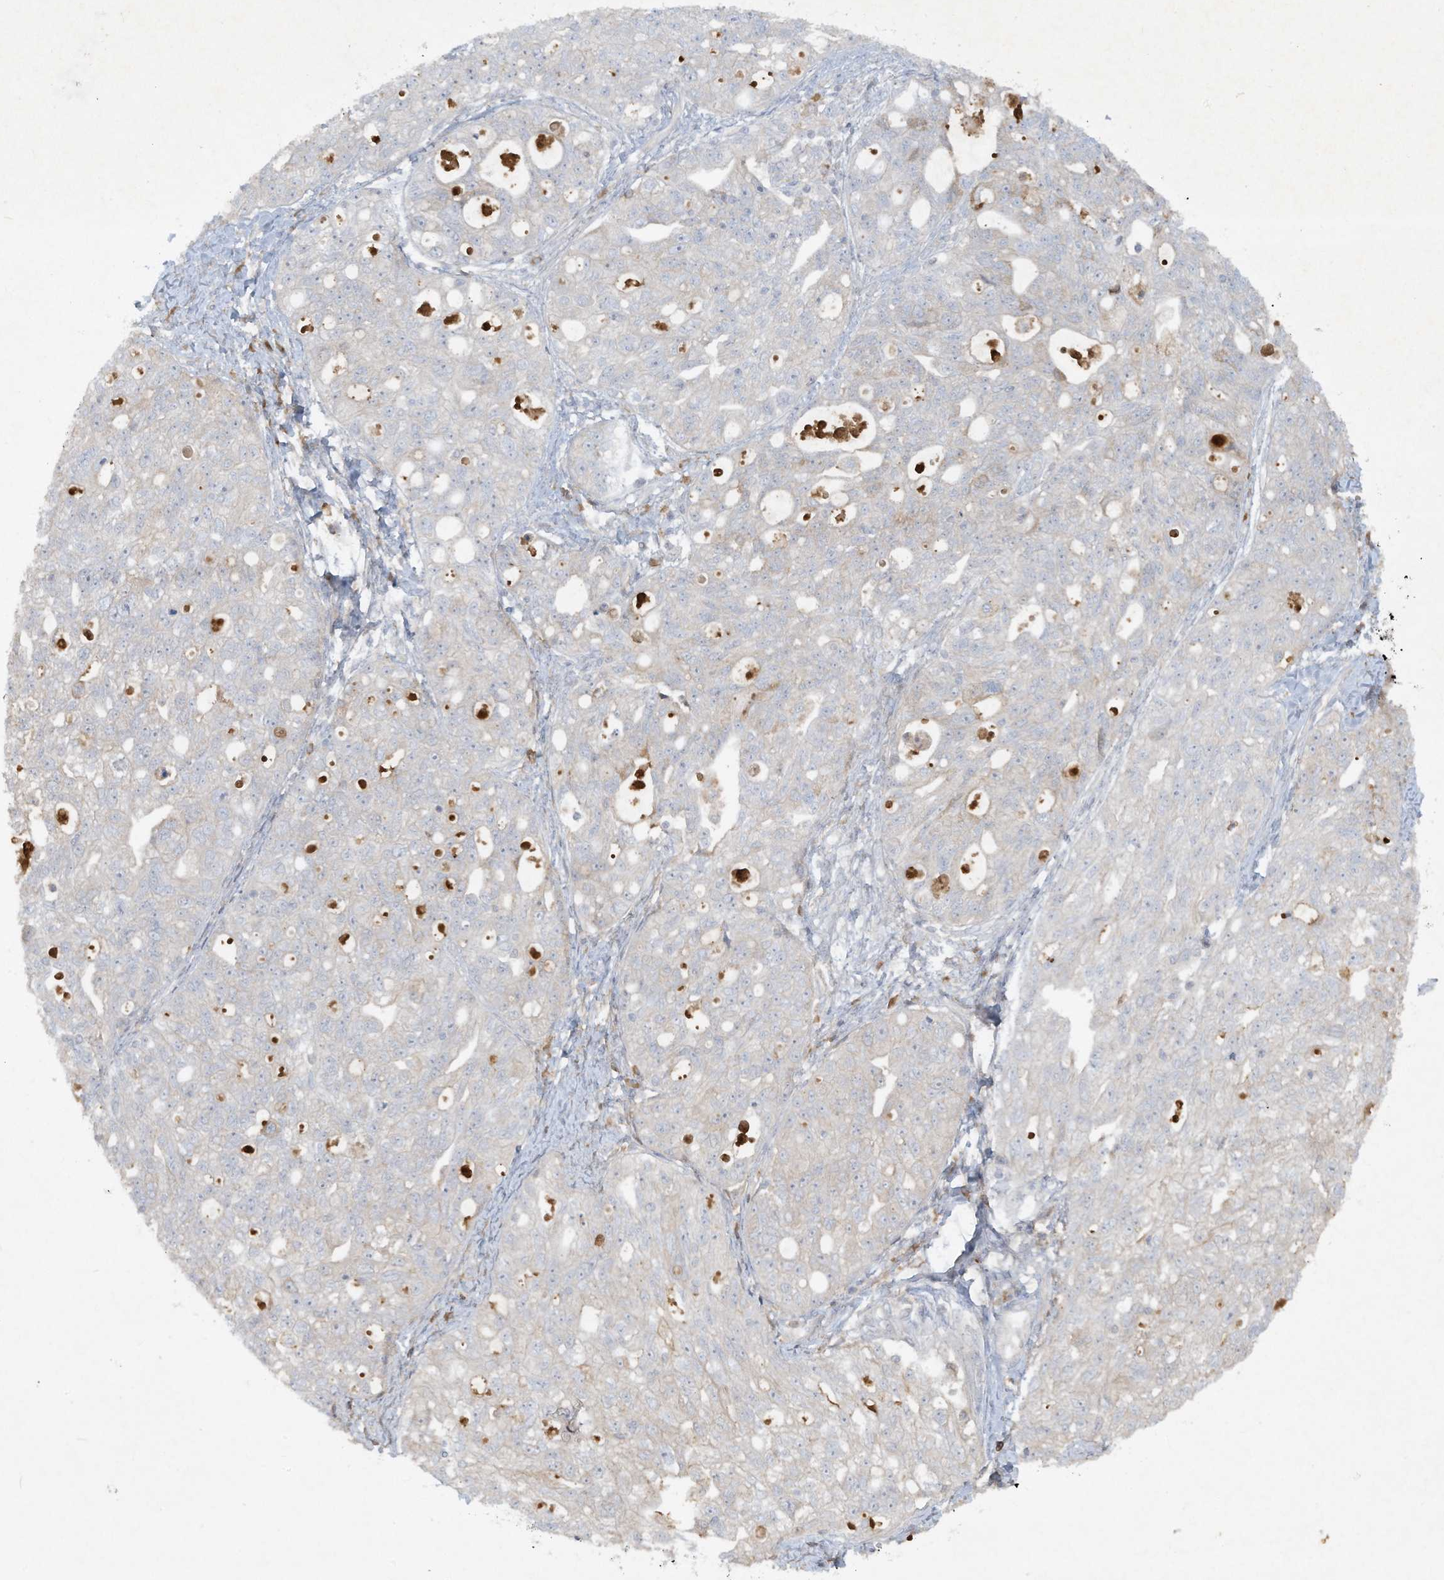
{"staining": {"intensity": "weak", "quantity": "<25%", "location": "cytoplasmic/membranous"}, "tissue": "ovarian cancer", "cell_type": "Tumor cells", "image_type": "cancer", "snomed": [{"axis": "morphology", "description": "Carcinoma, NOS"}, {"axis": "morphology", "description": "Cystadenocarcinoma, serous, NOS"}, {"axis": "topography", "description": "Ovary"}], "caption": "A photomicrograph of human ovarian cancer (carcinoma) is negative for staining in tumor cells.", "gene": "FETUB", "patient": {"sex": "female", "age": 69}}